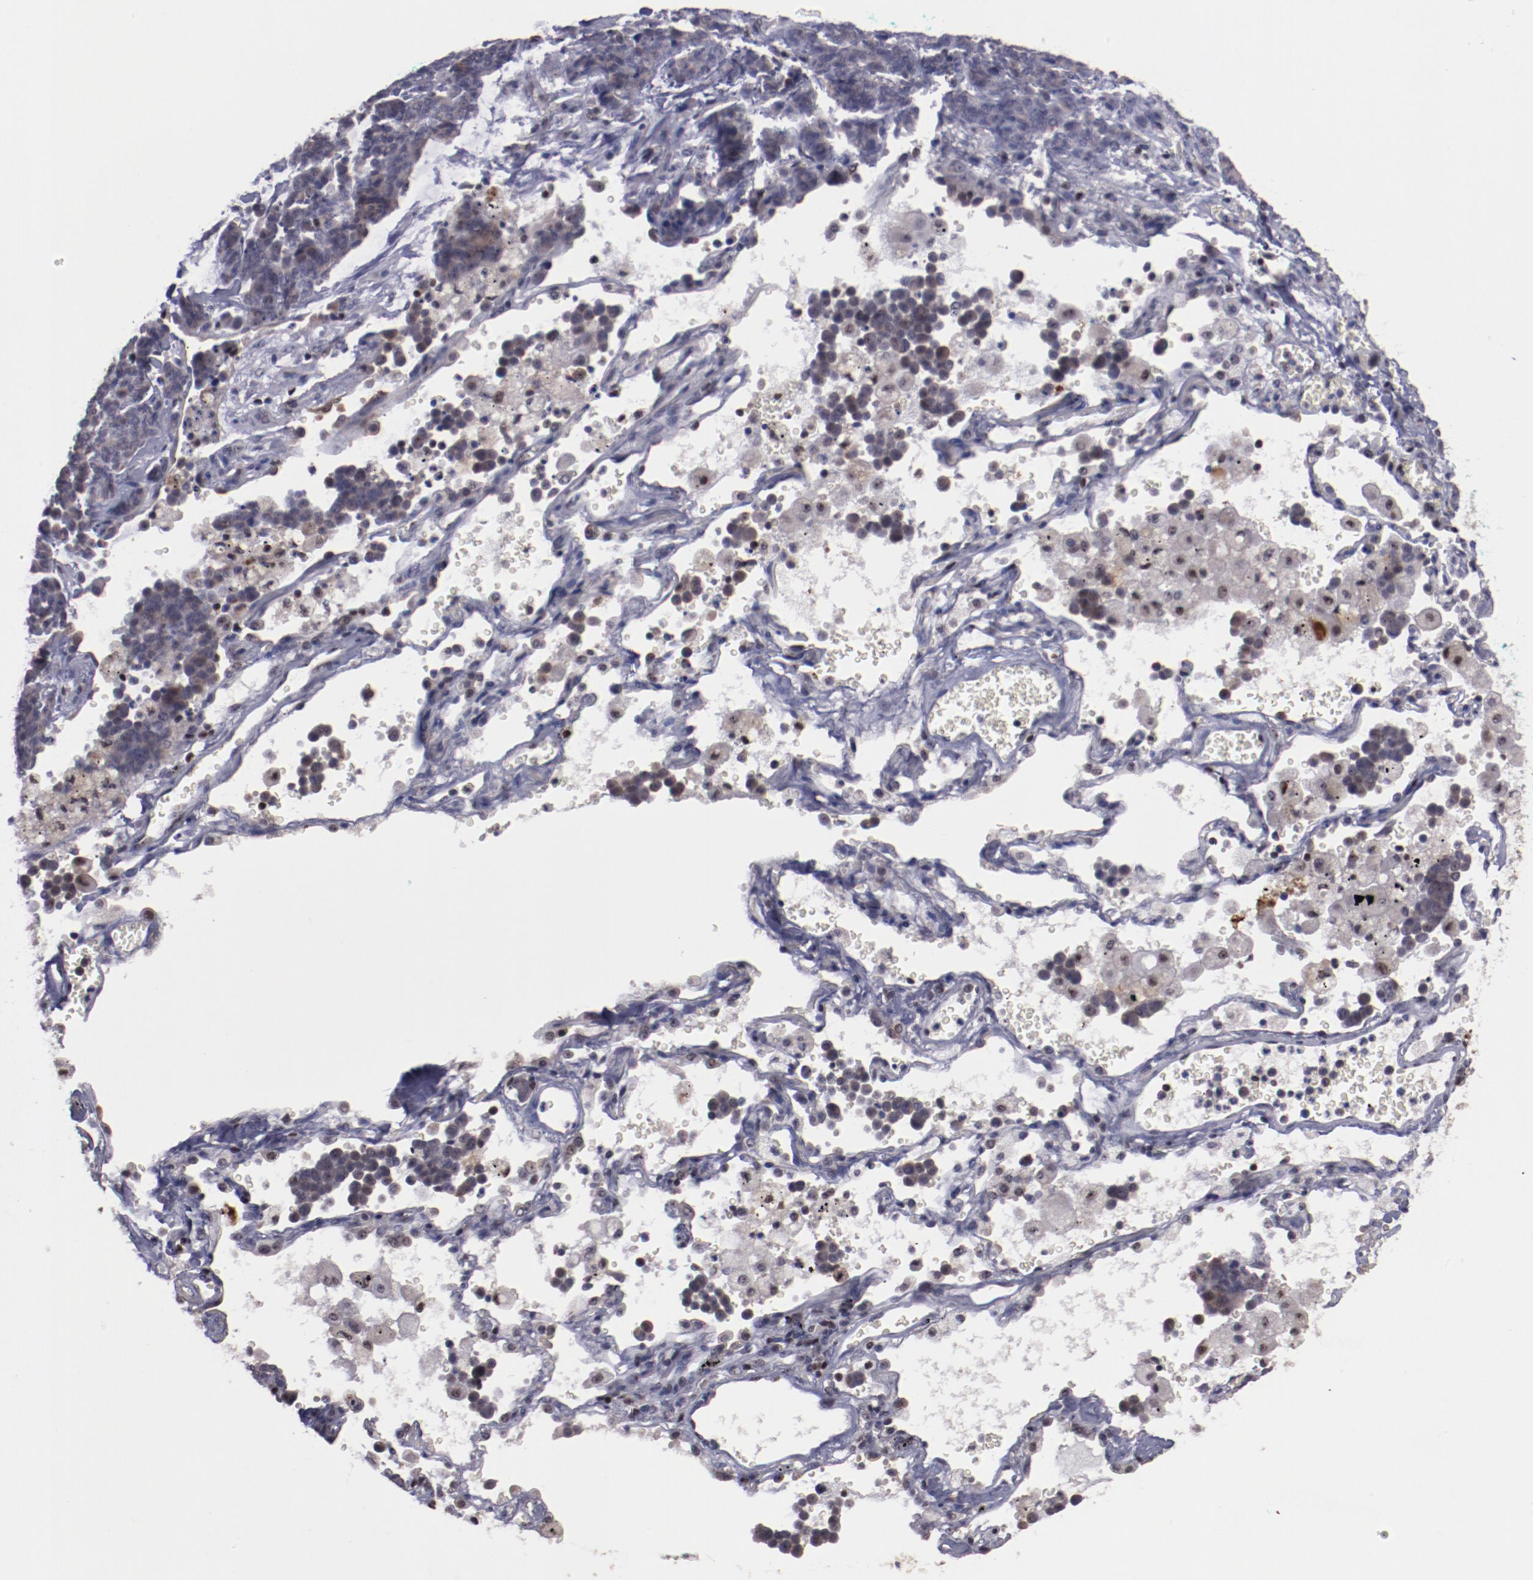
{"staining": {"intensity": "weak", "quantity": "25%-75%", "location": "cytoplasmic/membranous"}, "tissue": "lung cancer", "cell_type": "Tumor cells", "image_type": "cancer", "snomed": [{"axis": "morphology", "description": "Neoplasm, malignant, NOS"}, {"axis": "topography", "description": "Lung"}], "caption": "Weak cytoplasmic/membranous staining is identified in approximately 25%-75% of tumor cells in lung cancer.", "gene": "DDX24", "patient": {"sex": "female", "age": 58}}